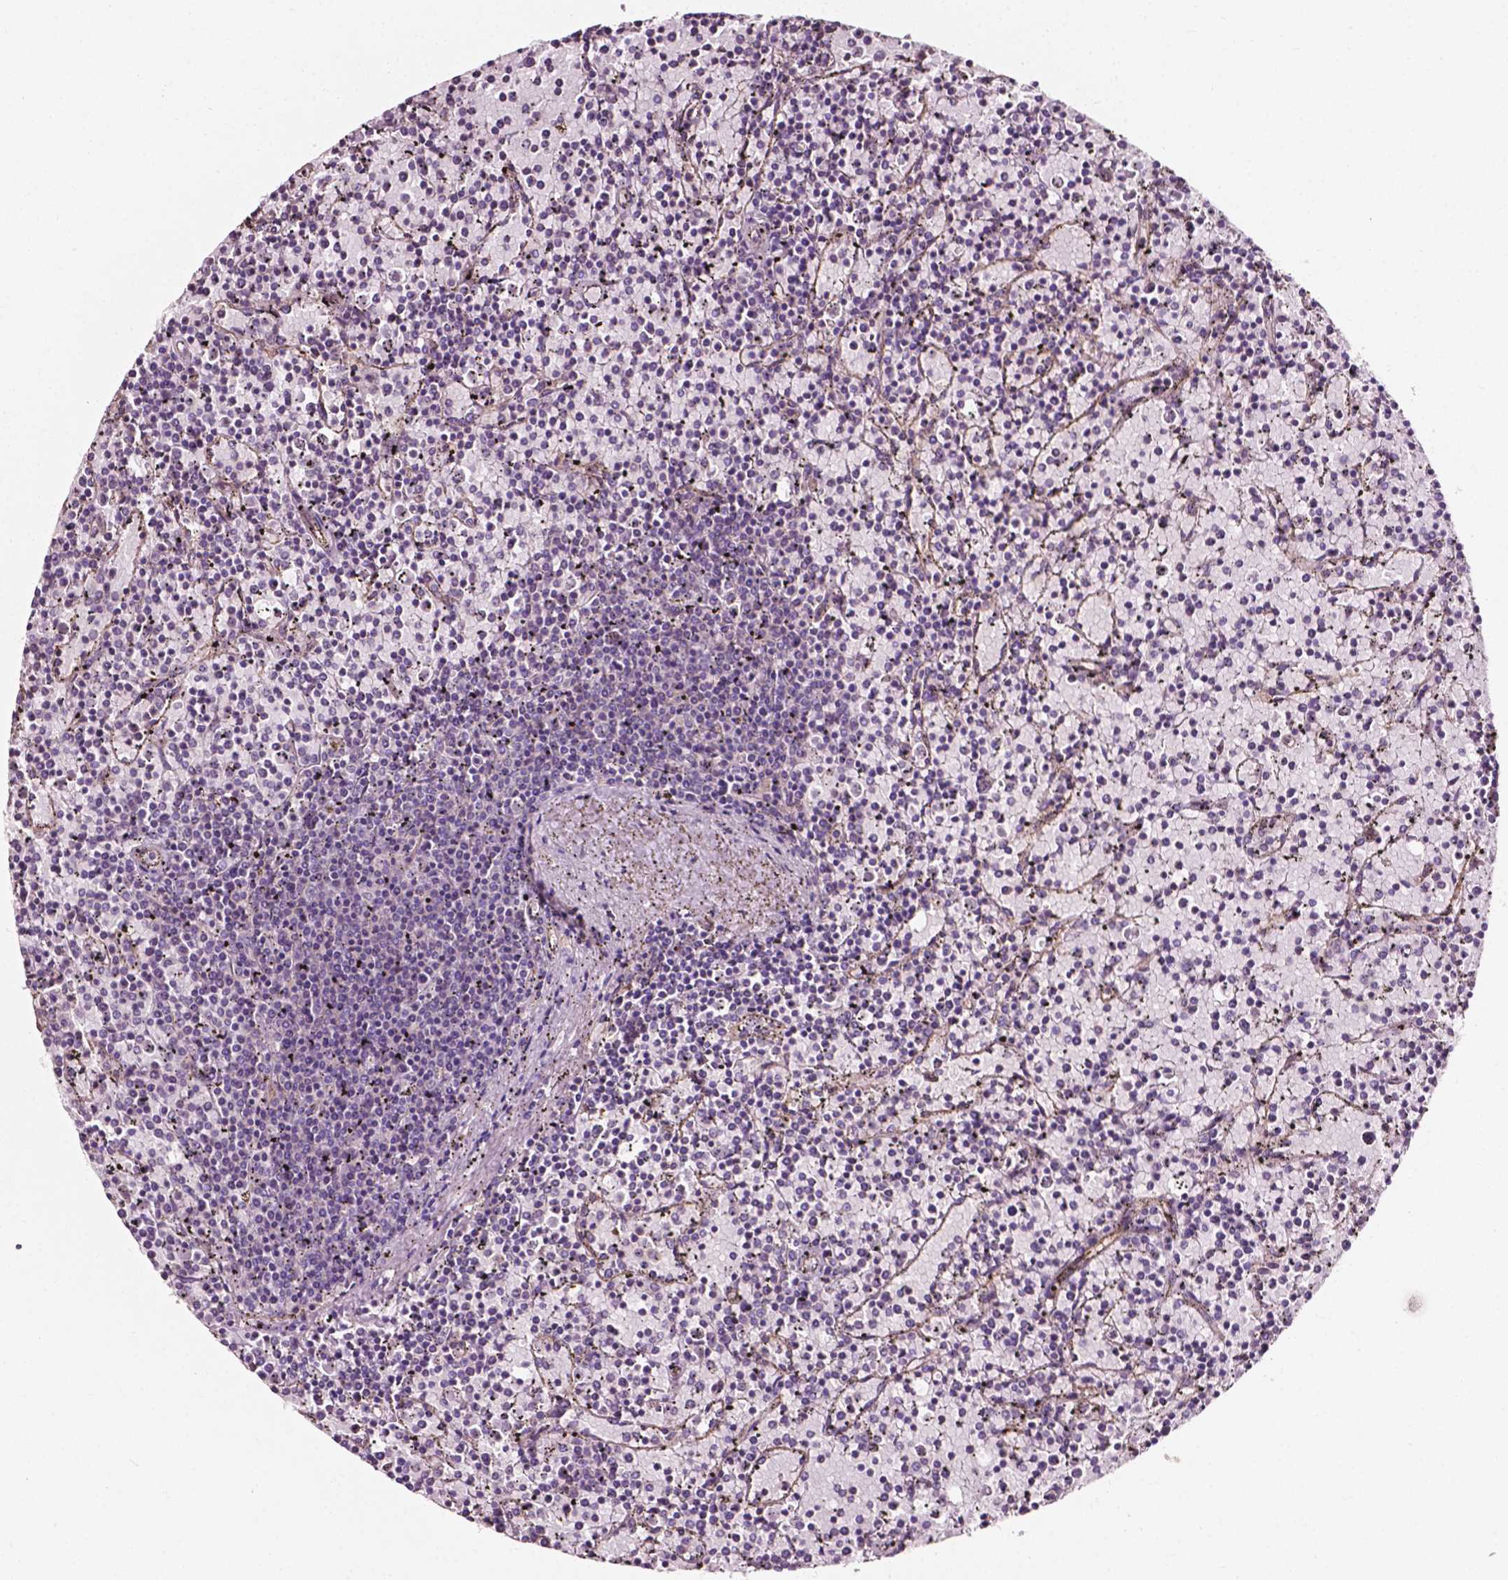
{"staining": {"intensity": "negative", "quantity": "none", "location": "none"}, "tissue": "lymphoma", "cell_type": "Tumor cells", "image_type": "cancer", "snomed": [{"axis": "morphology", "description": "Malignant lymphoma, non-Hodgkin's type, Low grade"}, {"axis": "topography", "description": "Spleen"}], "caption": "An IHC micrograph of lymphoma is shown. There is no staining in tumor cells of lymphoma.", "gene": "ATG16L1", "patient": {"sex": "female", "age": 77}}